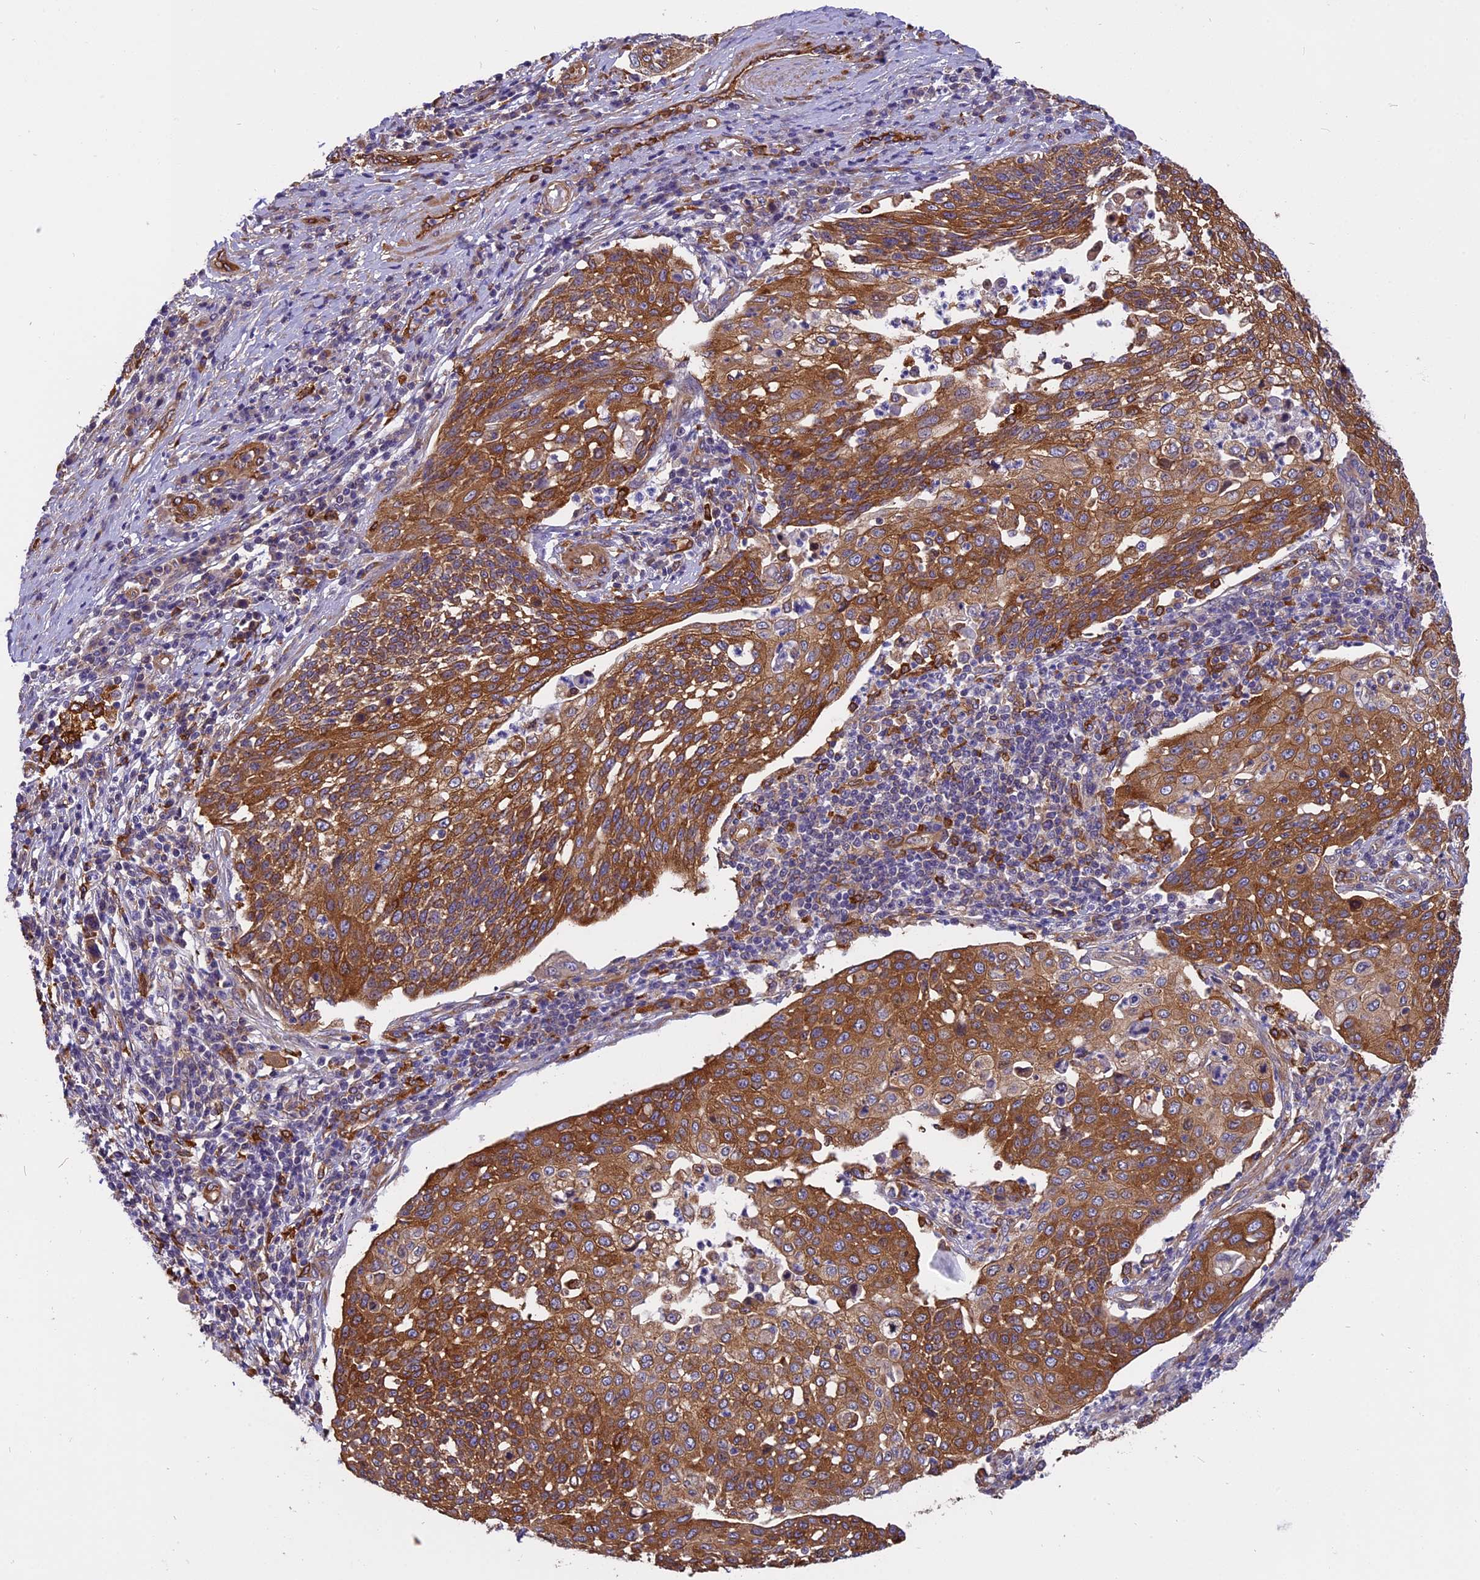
{"staining": {"intensity": "strong", "quantity": ">75%", "location": "cytoplasmic/membranous"}, "tissue": "cervical cancer", "cell_type": "Tumor cells", "image_type": "cancer", "snomed": [{"axis": "morphology", "description": "Squamous cell carcinoma, NOS"}, {"axis": "topography", "description": "Cervix"}], "caption": "Brown immunohistochemical staining in human squamous cell carcinoma (cervical) reveals strong cytoplasmic/membranous staining in approximately >75% of tumor cells. Using DAB (3,3'-diaminobenzidine) (brown) and hematoxylin (blue) stains, captured at high magnification using brightfield microscopy.", "gene": "EHBP1L1", "patient": {"sex": "female", "age": 34}}